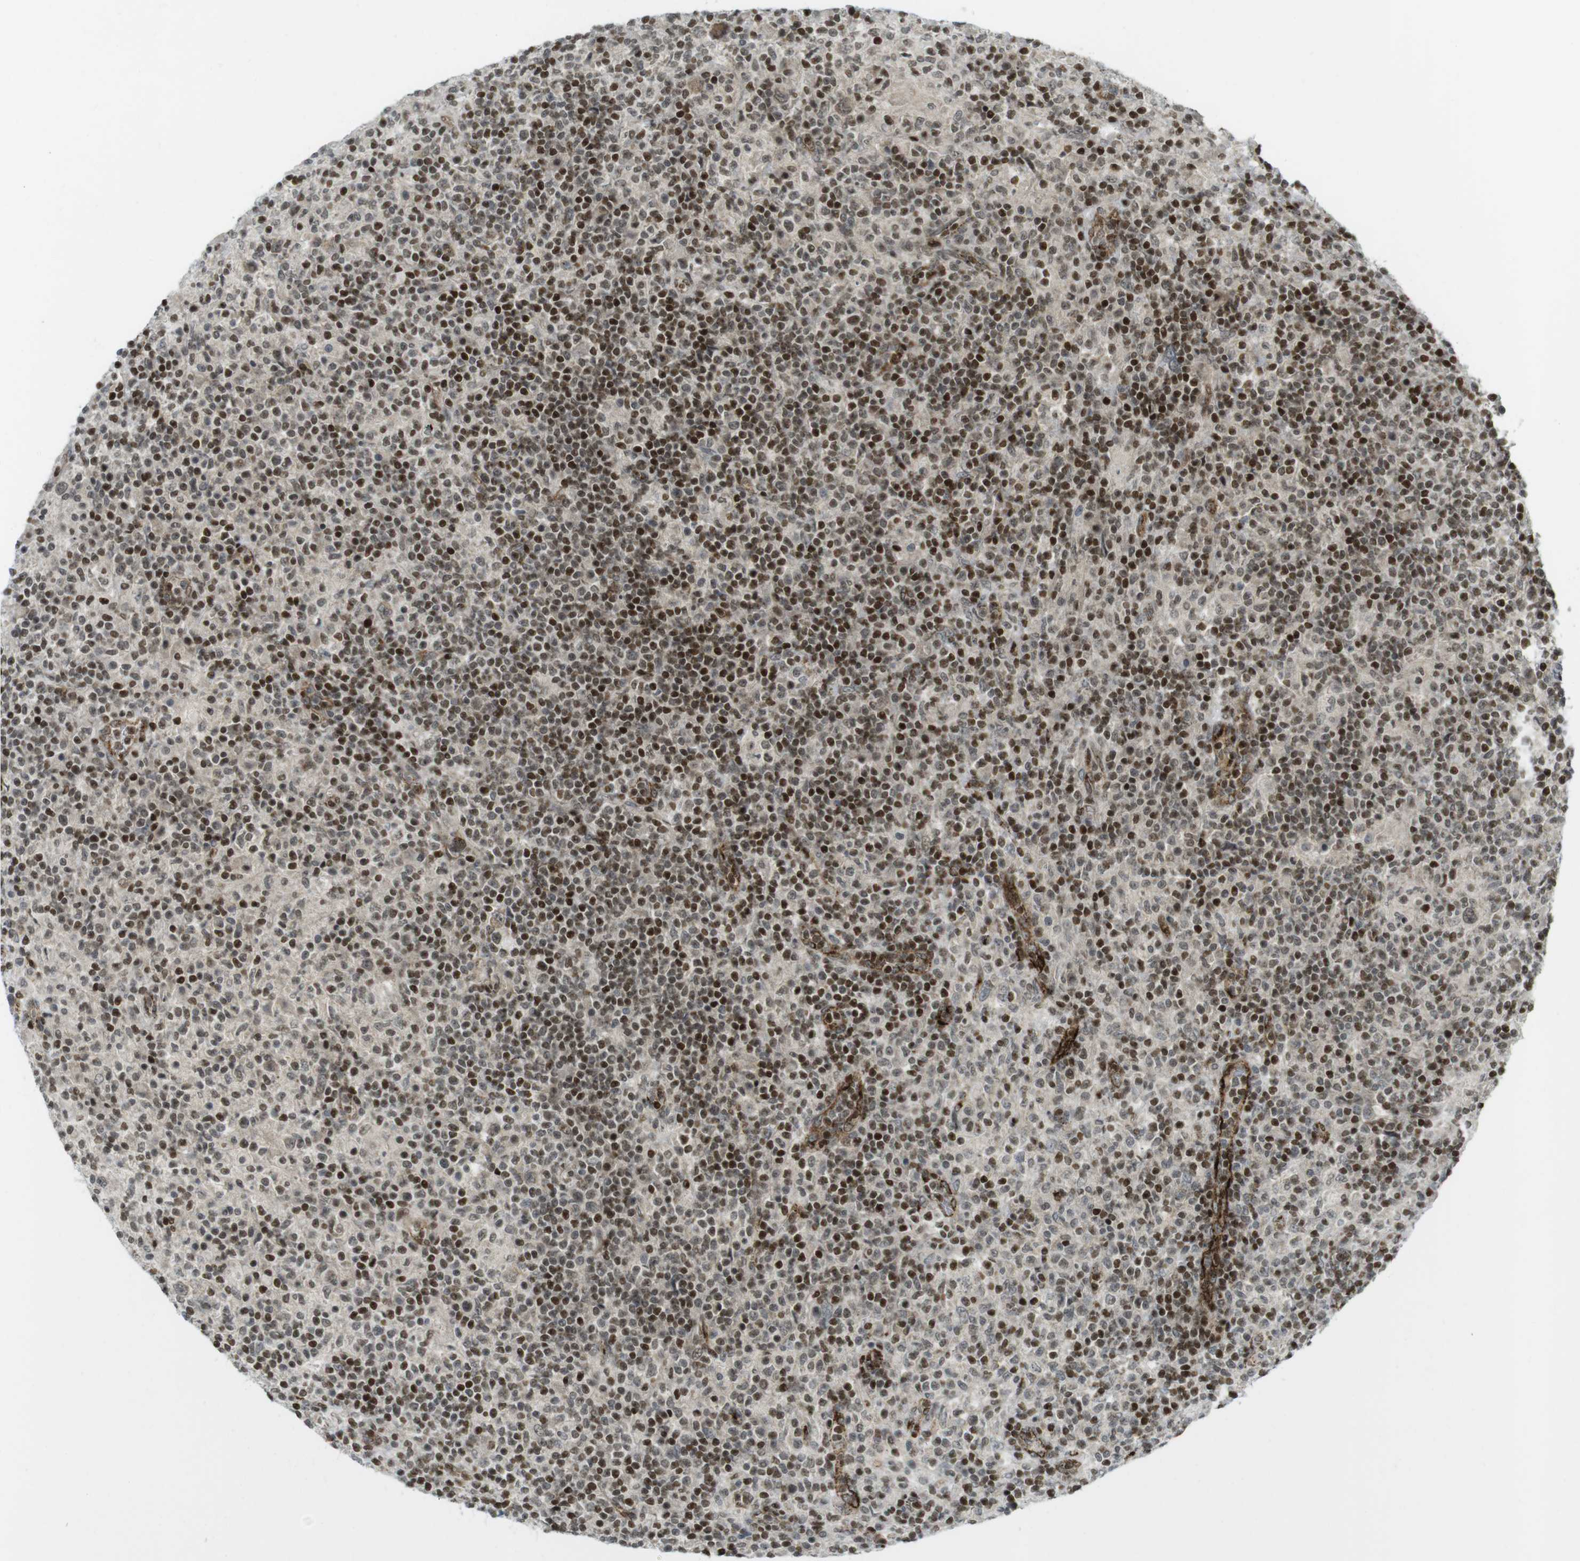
{"staining": {"intensity": "weak", "quantity": "25%-75%", "location": "cytoplasmic/membranous,nuclear"}, "tissue": "lymphoma", "cell_type": "Tumor cells", "image_type": "cancer", "snomed": [{"axis": "morphology", "description": "Hodgkin's disease, NOS"}, {"axis": "topography", "description": "Lymph node"}], "caption": "About 25%-75% of tumor cells in lymphoma display weak cytoplasmic/membranous and nuclear protein positivity as visualized by brown immunohistochemical staining.", "gene": "PPP1R13B", "patient": {"sex": "male", "age": 70}}